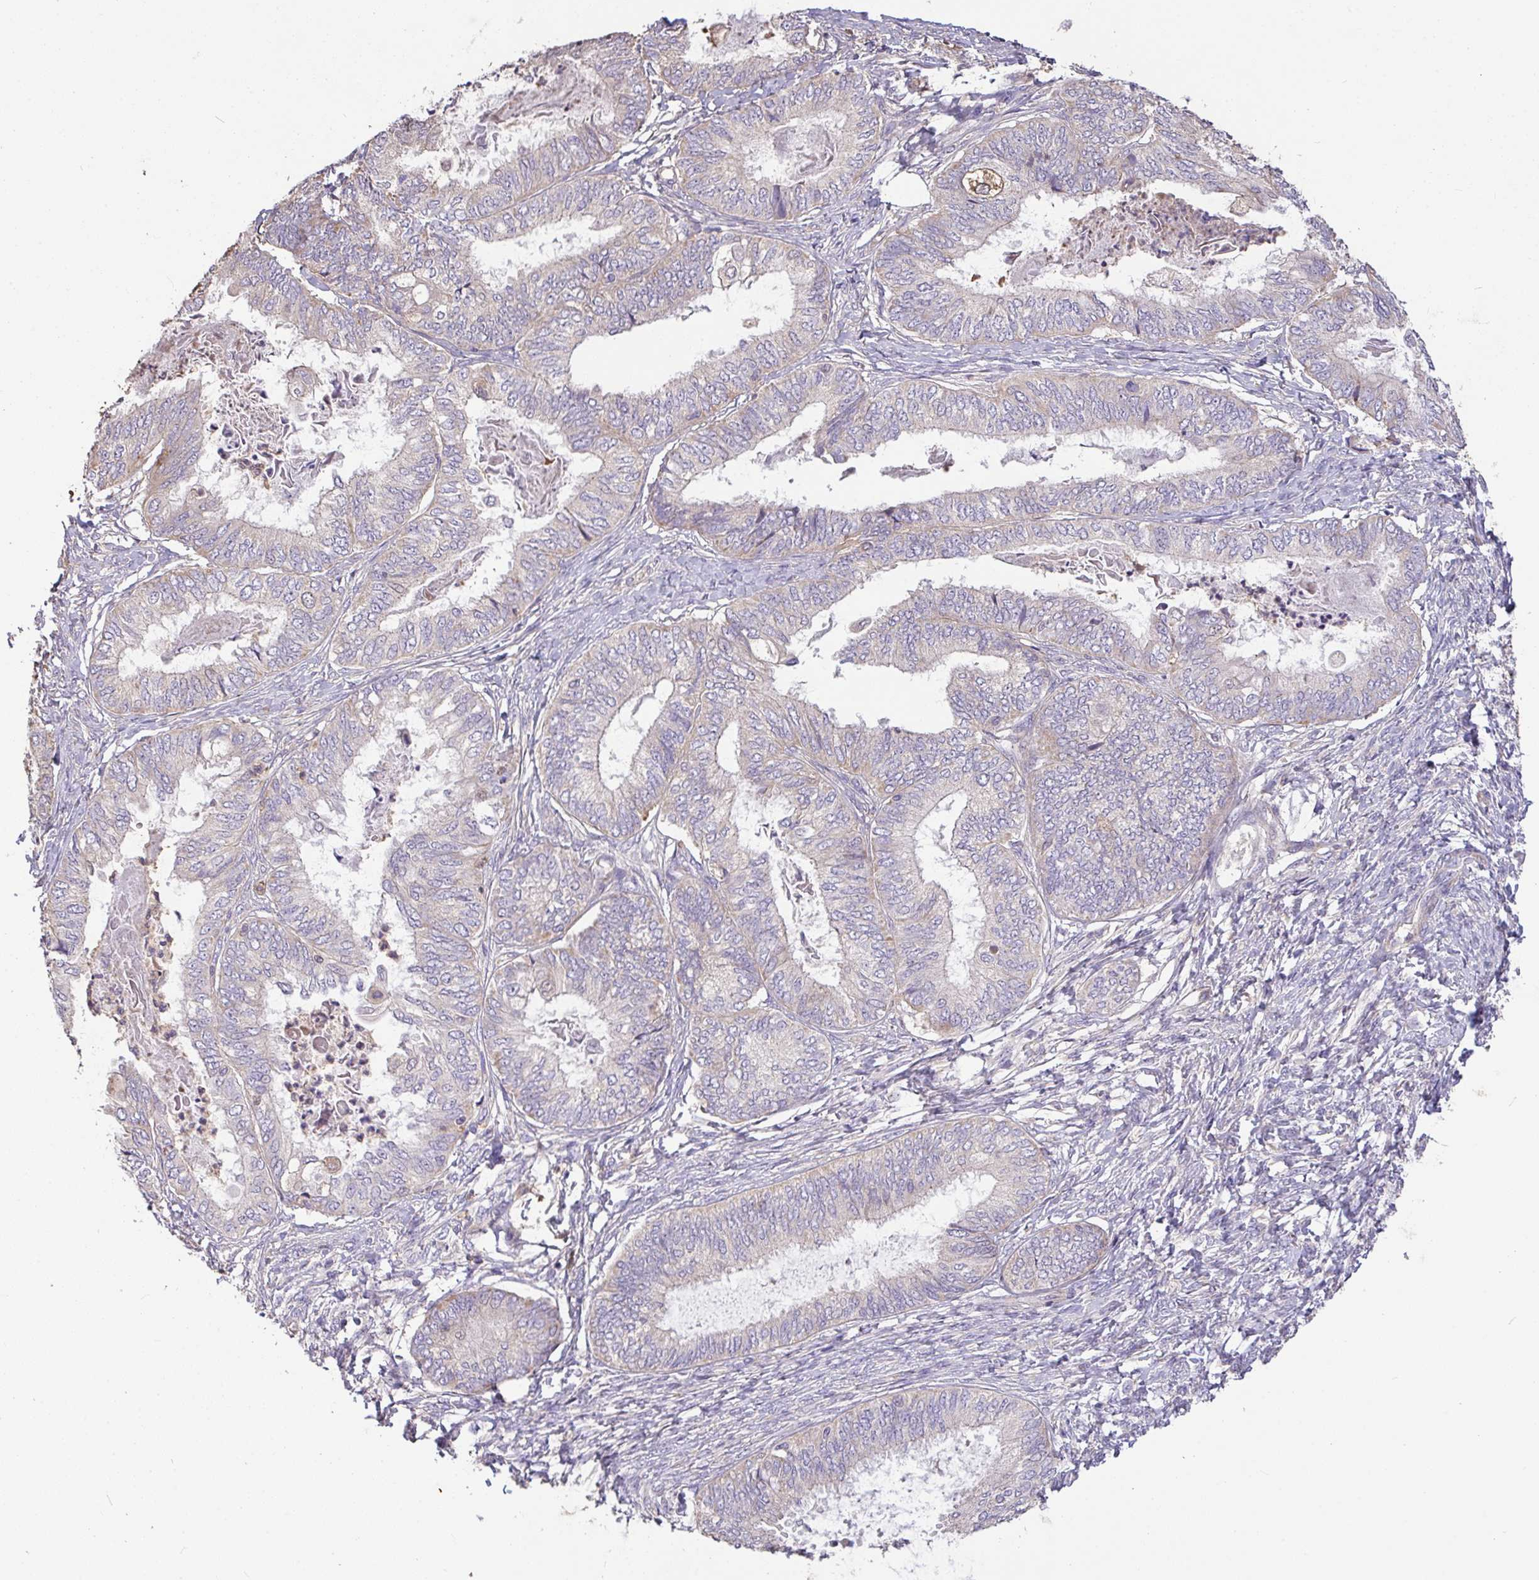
{"staining": {"intensity": "weak", "quantity": "<25%", "location": "cytoplasmic/membranous"}, "tissue": "ovarian cancer", "cell_type": "Tumor cells", "image_type": "cancer", "snomed": [{"axis": "morphology", "description": "Carcinoma, endometroid"}, {"axis": "topography", "description": "Ovary"}], "caption": "Histopathology image shows no significant protein positivity in tumor cells of ovarian endometroid carcinoma.", "gene": "FCER1A", "patient": {"sex": "female", "age": 70}}